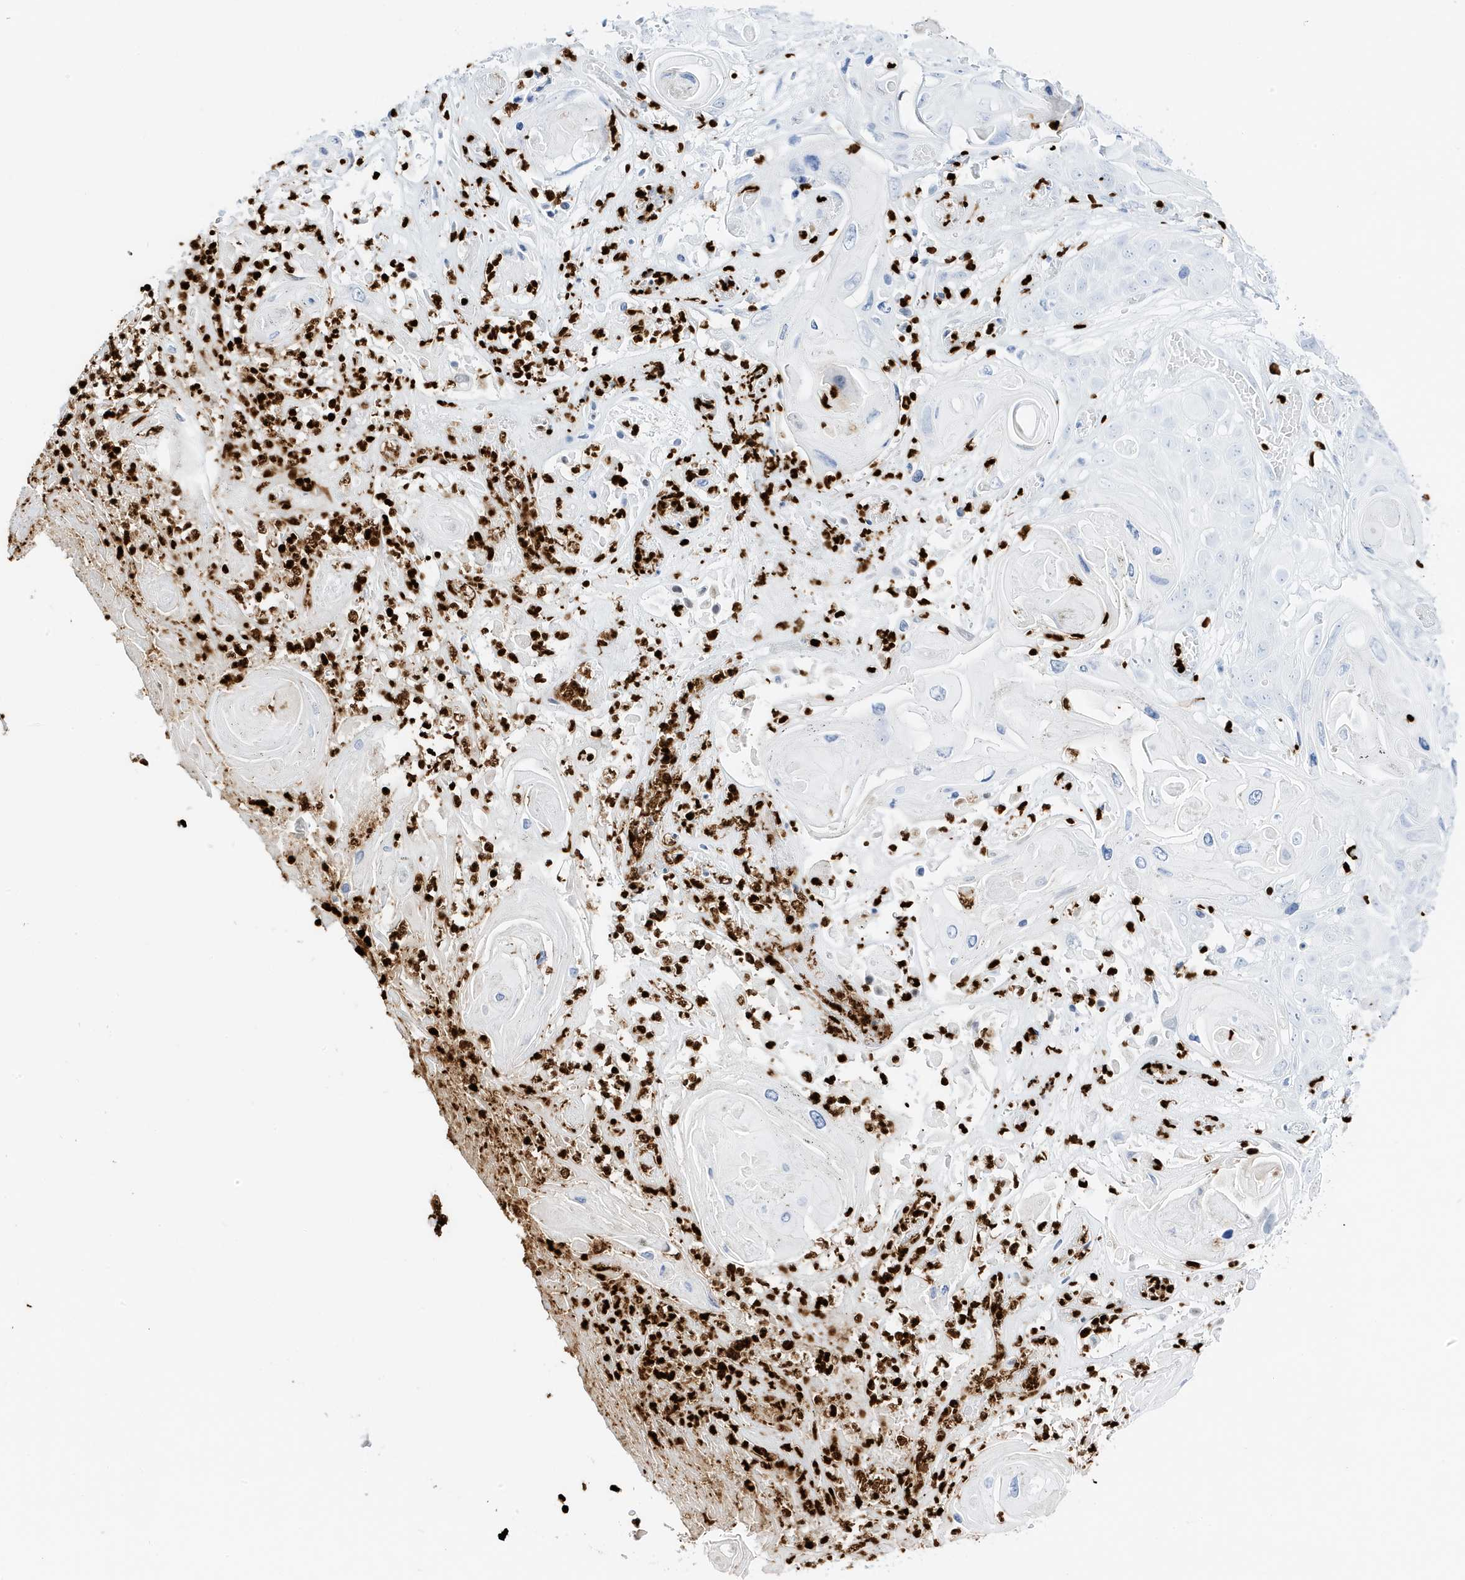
{"staining": {"intensity": "negative", "quantity": "none", "location": "none"}, "tissue": "skin cancer", "cell_type": "Tumor cells", "image_type": "cancer", "snomed": [{"axis": "morphology", "description": "Squamous cell carcinoma, NOS"}, {"axis": "topography", "description": "Skin"}], "caption": "DAB (3,3'-diaminobenzidine) immunohistochemical staining of skin squamous cell carcinoma demonstrates no significant expression in tumor cells.", "gene": "MNDA", "patient": {"sex": "male", "age": 55}}